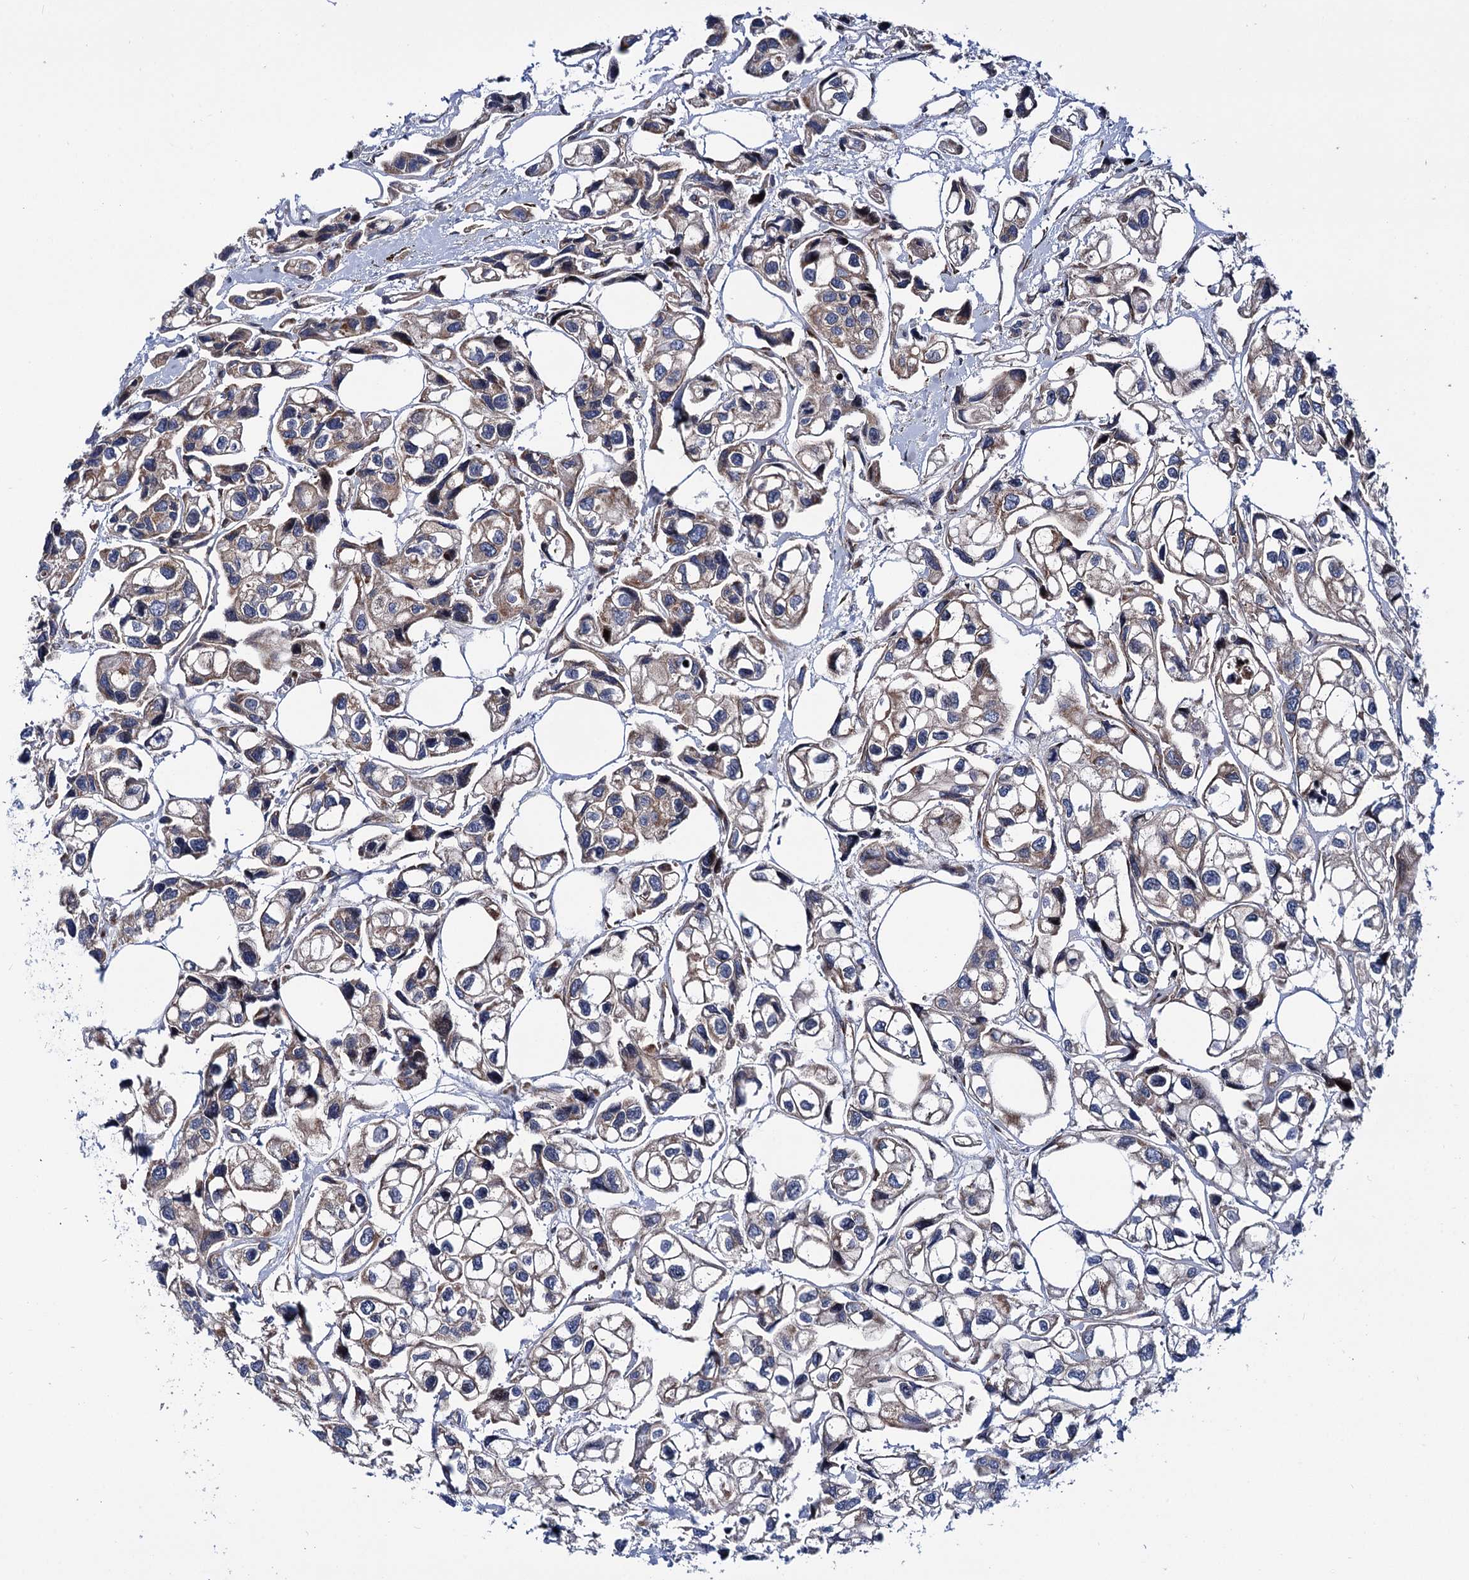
{"staining": {"intensity": "weak", "quantity": "<25%", "location": "cytoplasmic/membranous"}, "tissue": "urothelial cancer", "cell_type": "Tumor cells", "image_type": "cancer", "snomed": [{"axis": "morphology", "description": "Urothelial carcinoma, High grade"}, {"axis": "topography", "description": "Urinary bladder"}], "caption": "Urothelial cancer was stained to show a protein in brown. There is no significant staining in tumor cells.", "gene": "THAP9", "patient": {"sex": "male", "age": 67}}